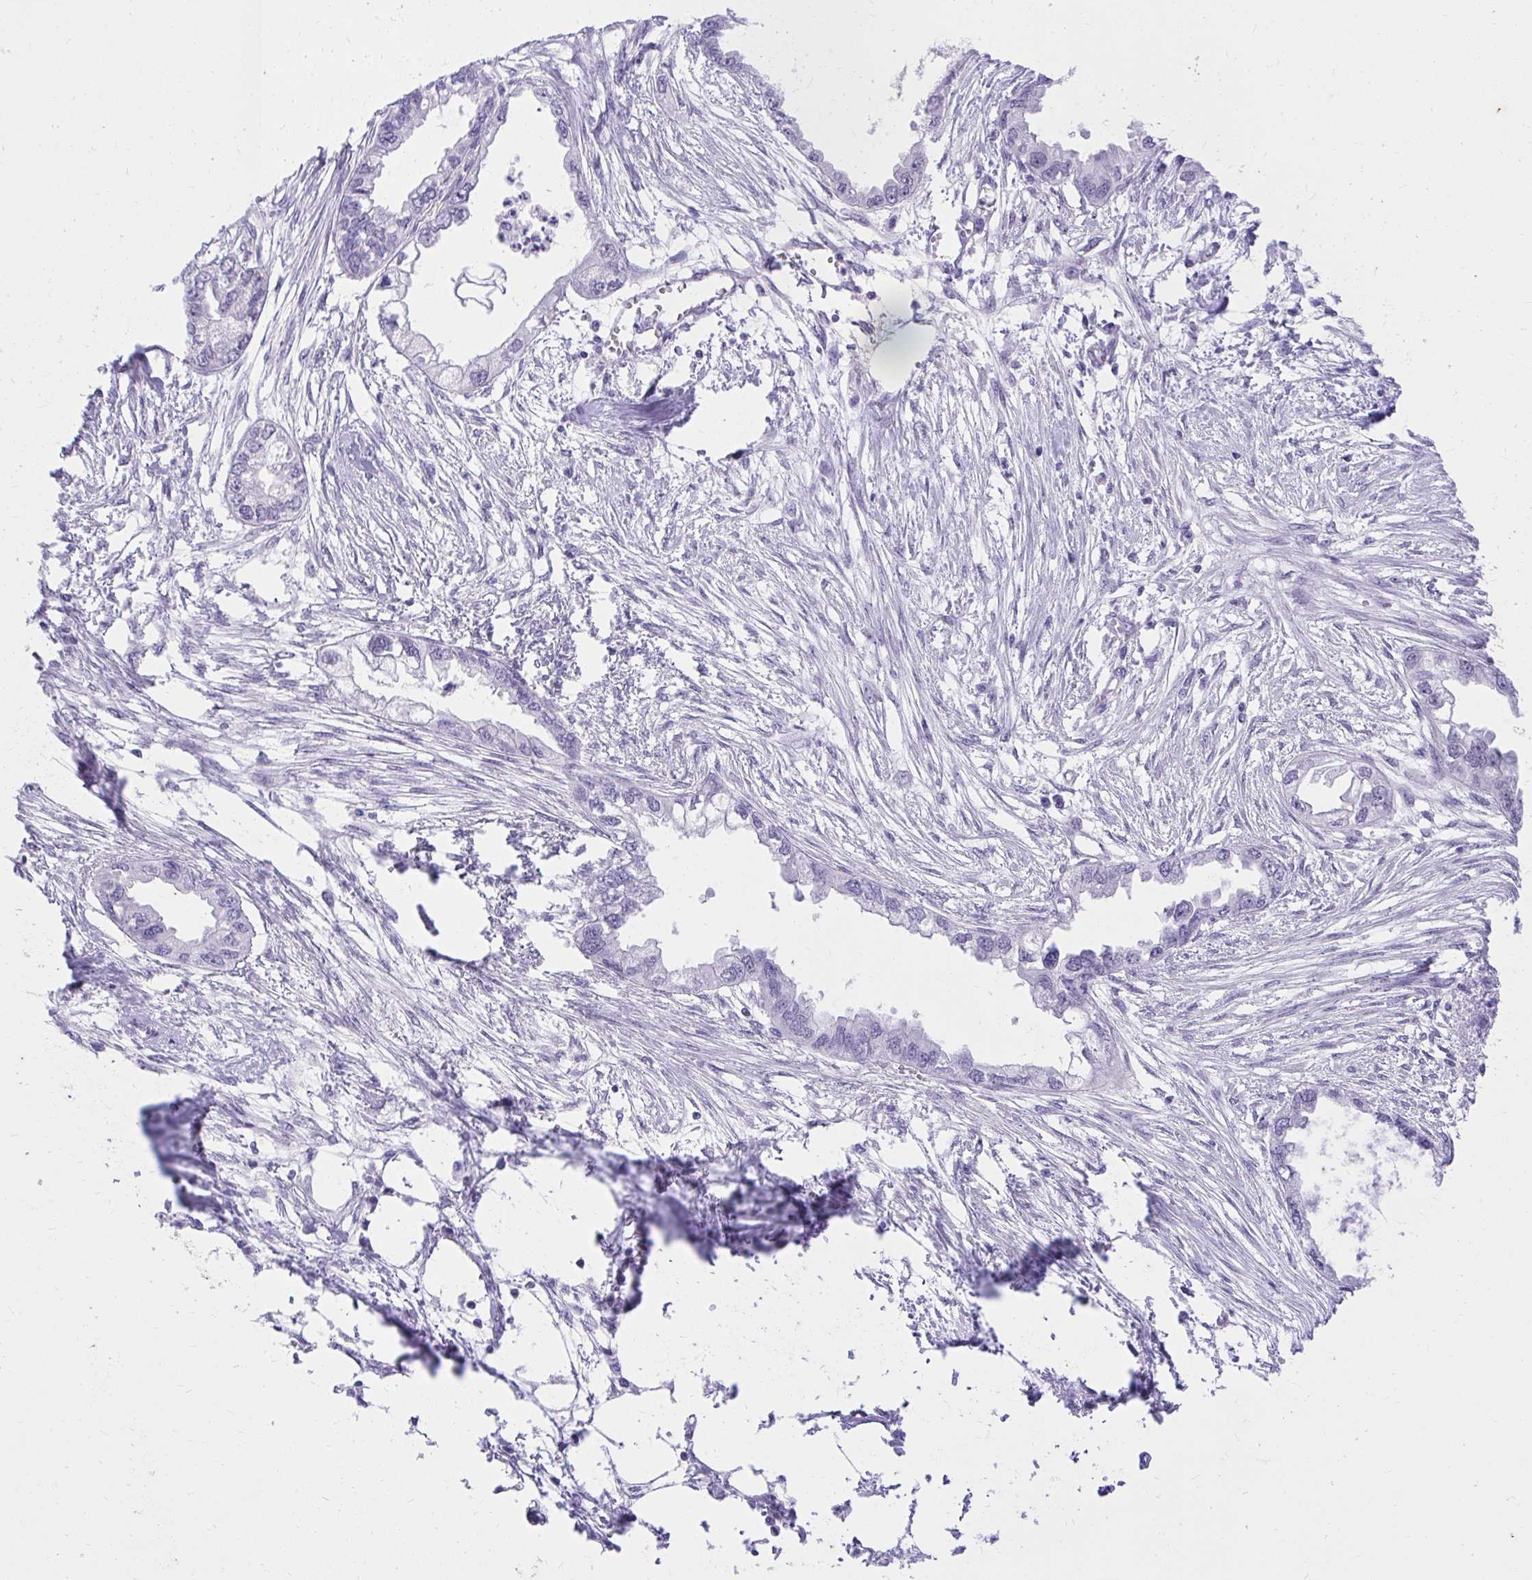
{"staining": {"intensity": "negative", "quantity": "none", "location": "none"}, "tissue": "endometrial cancer", "cell_type": "Tumor cells", "image_type": "cancer", "snomed": [{"axis": "morphology", "description": "Adenocarcinoma, NOS"}, {"axis": "morphology", "description": "Adenocarcinoma, metastatic, NOS"}, {"axis": "topography", "description": "Adipose tissue"}, {"axis": "topography", "description": "Endometrium"}], "caption": "IHC image of human metastatic adenocarcinoma (endometrial) stained for a protein (brown), which reveals no staining in tumor cells.", "gene": "KLK1", "patient": {"sex": "female", "age": 67}}